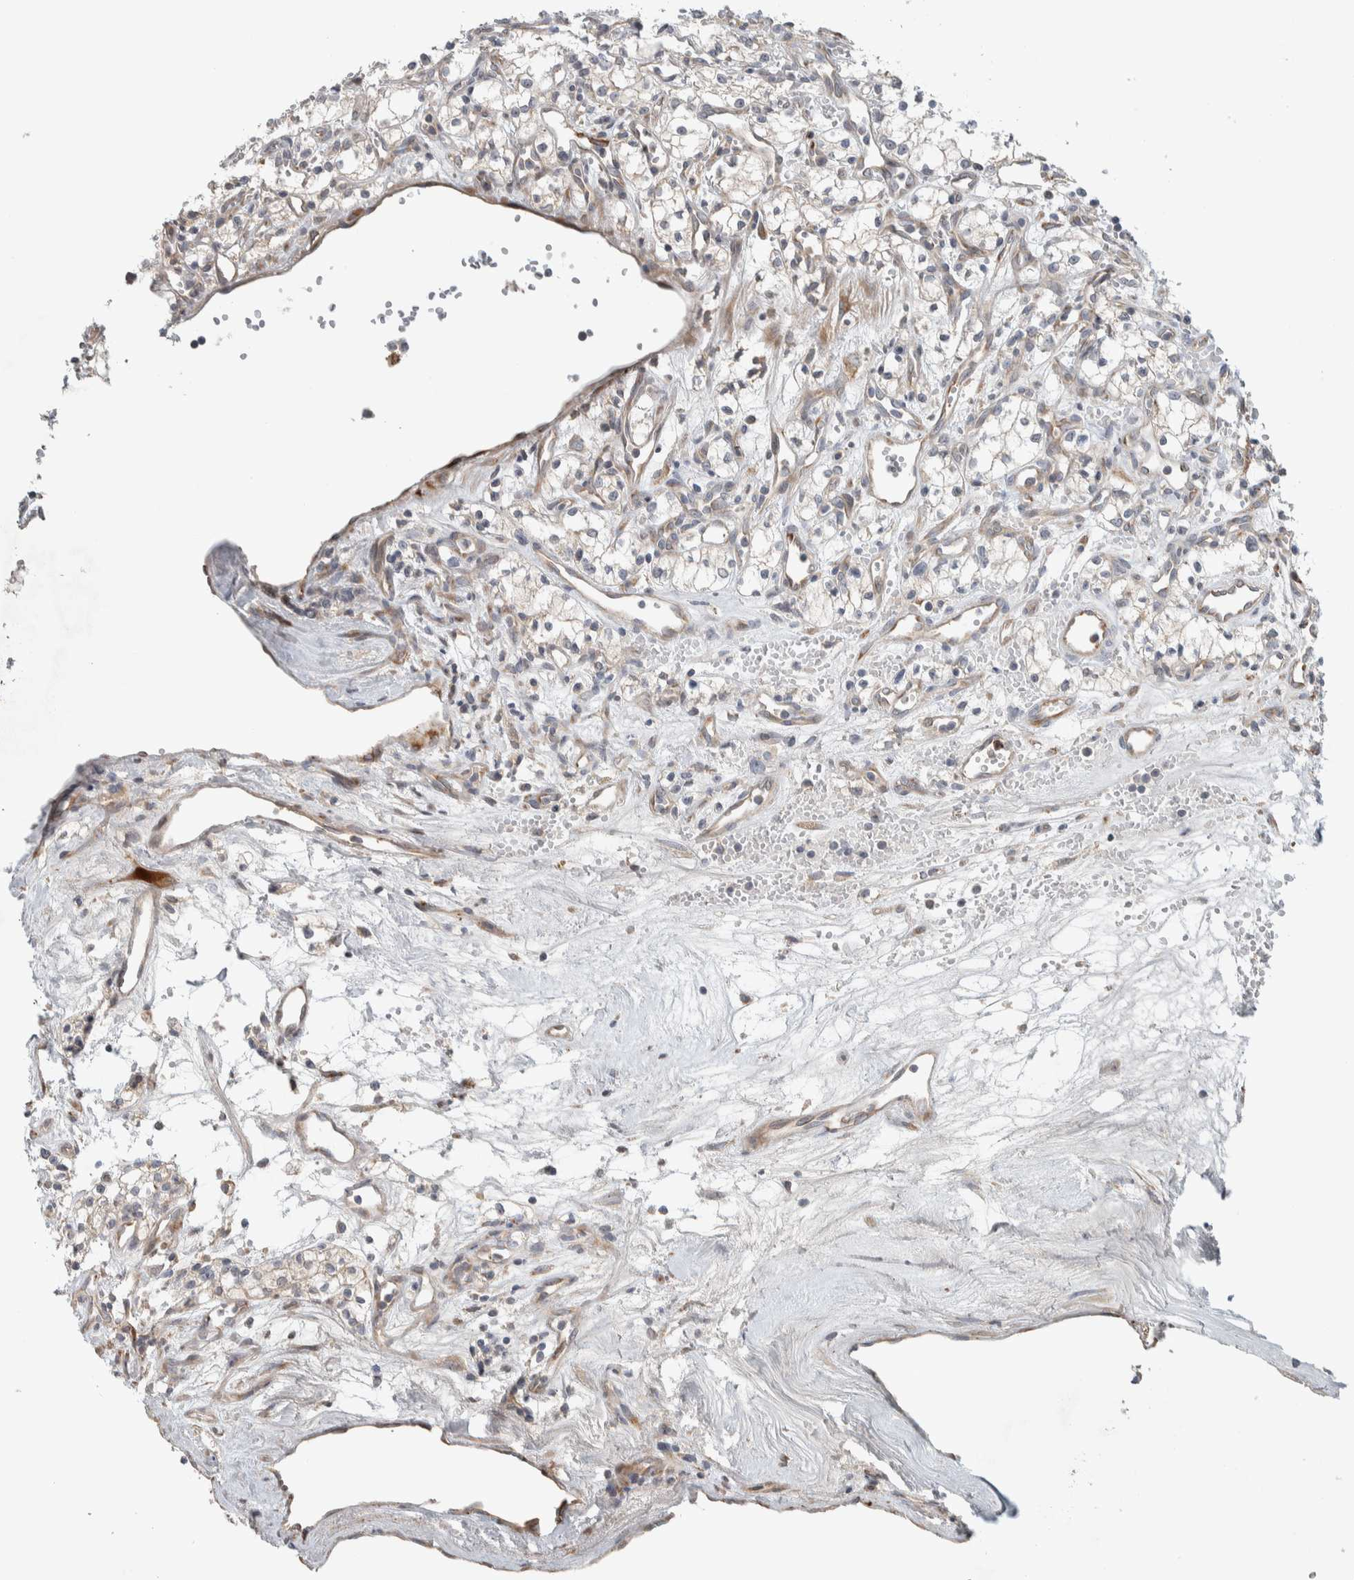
{"staining": {"intensity": "negative", "quantity": "none", "location": "none"}, "tissue": "renal cancer", "cell_type": "Tumor cells", "image_type": "cancer", "snomed": [{"axis": "morphology", "description": "Adenocarcinoma, NOS"}, {"axis": "topography", "description": "Kidney"}], "caption": "Human renal adenocarcinoma stained for a protein using immunohistochemistry shows no expression in tumor cells.", "gene": "ADCY8", "patient": {"sex": "male", "age": 59}}